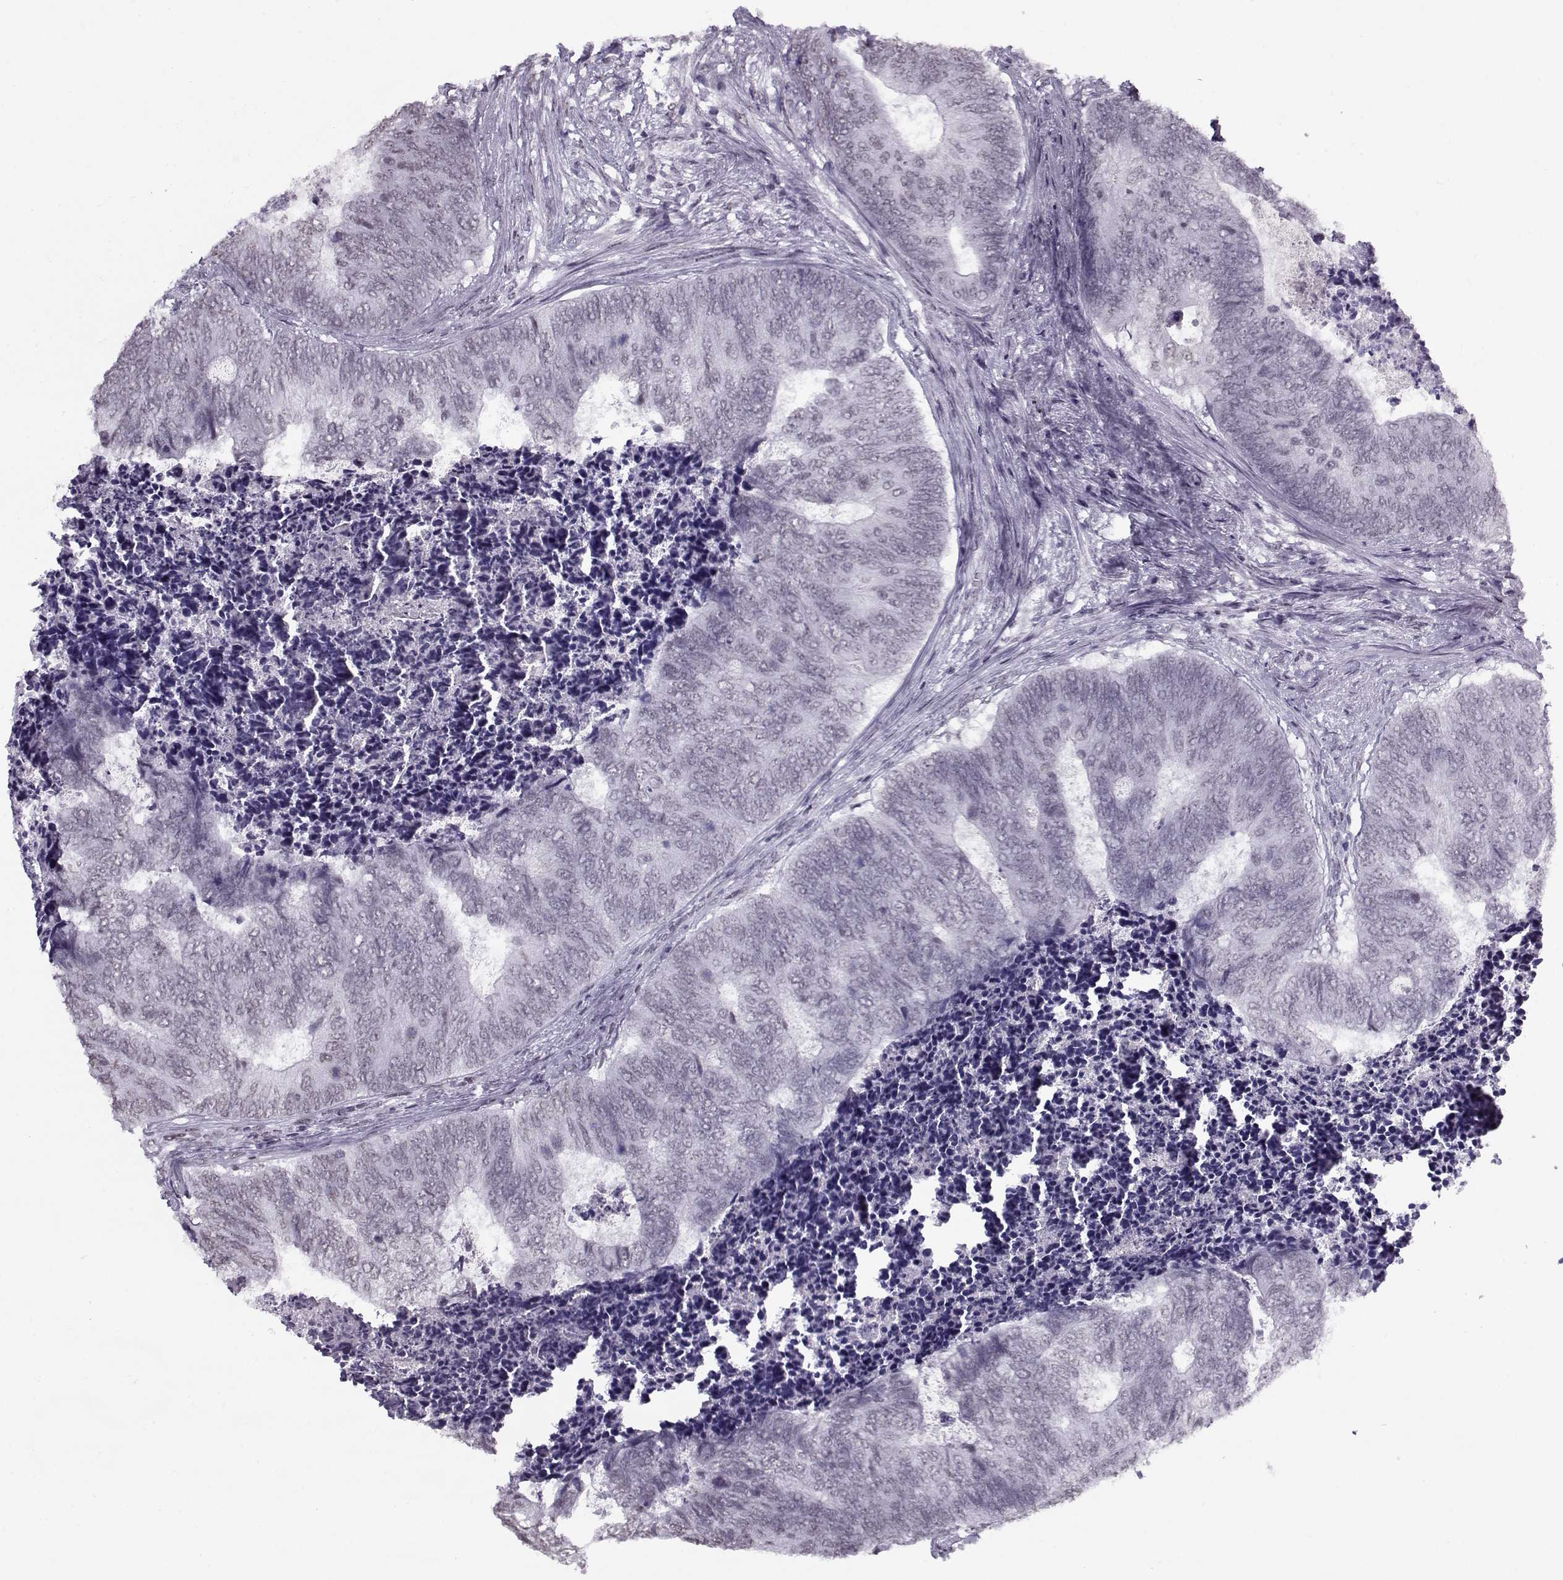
{"staining": {"intensity": "weak", "quantity": "<25%", "location": "nuclear"}, "tissue": "colorectal cancer", "cell_type": "Tumor cells", "image_type": "cancer", "snomed": [{"axis": "morphology", "description": "Adenocarcinoma, NOS"}, {"axis": "topography", "description": "Colon"}], "caption": "The photomicrograph exhibits no staining of tumor cells in colorectal cancer (adenocarcinoma). (Stains: DAB IHC with hematoxylin counter stain, Microscopy: brightfield microscopy at high magnification).", "gene": "PRMT8", "patient": {"sex": "female", "age": 67}}